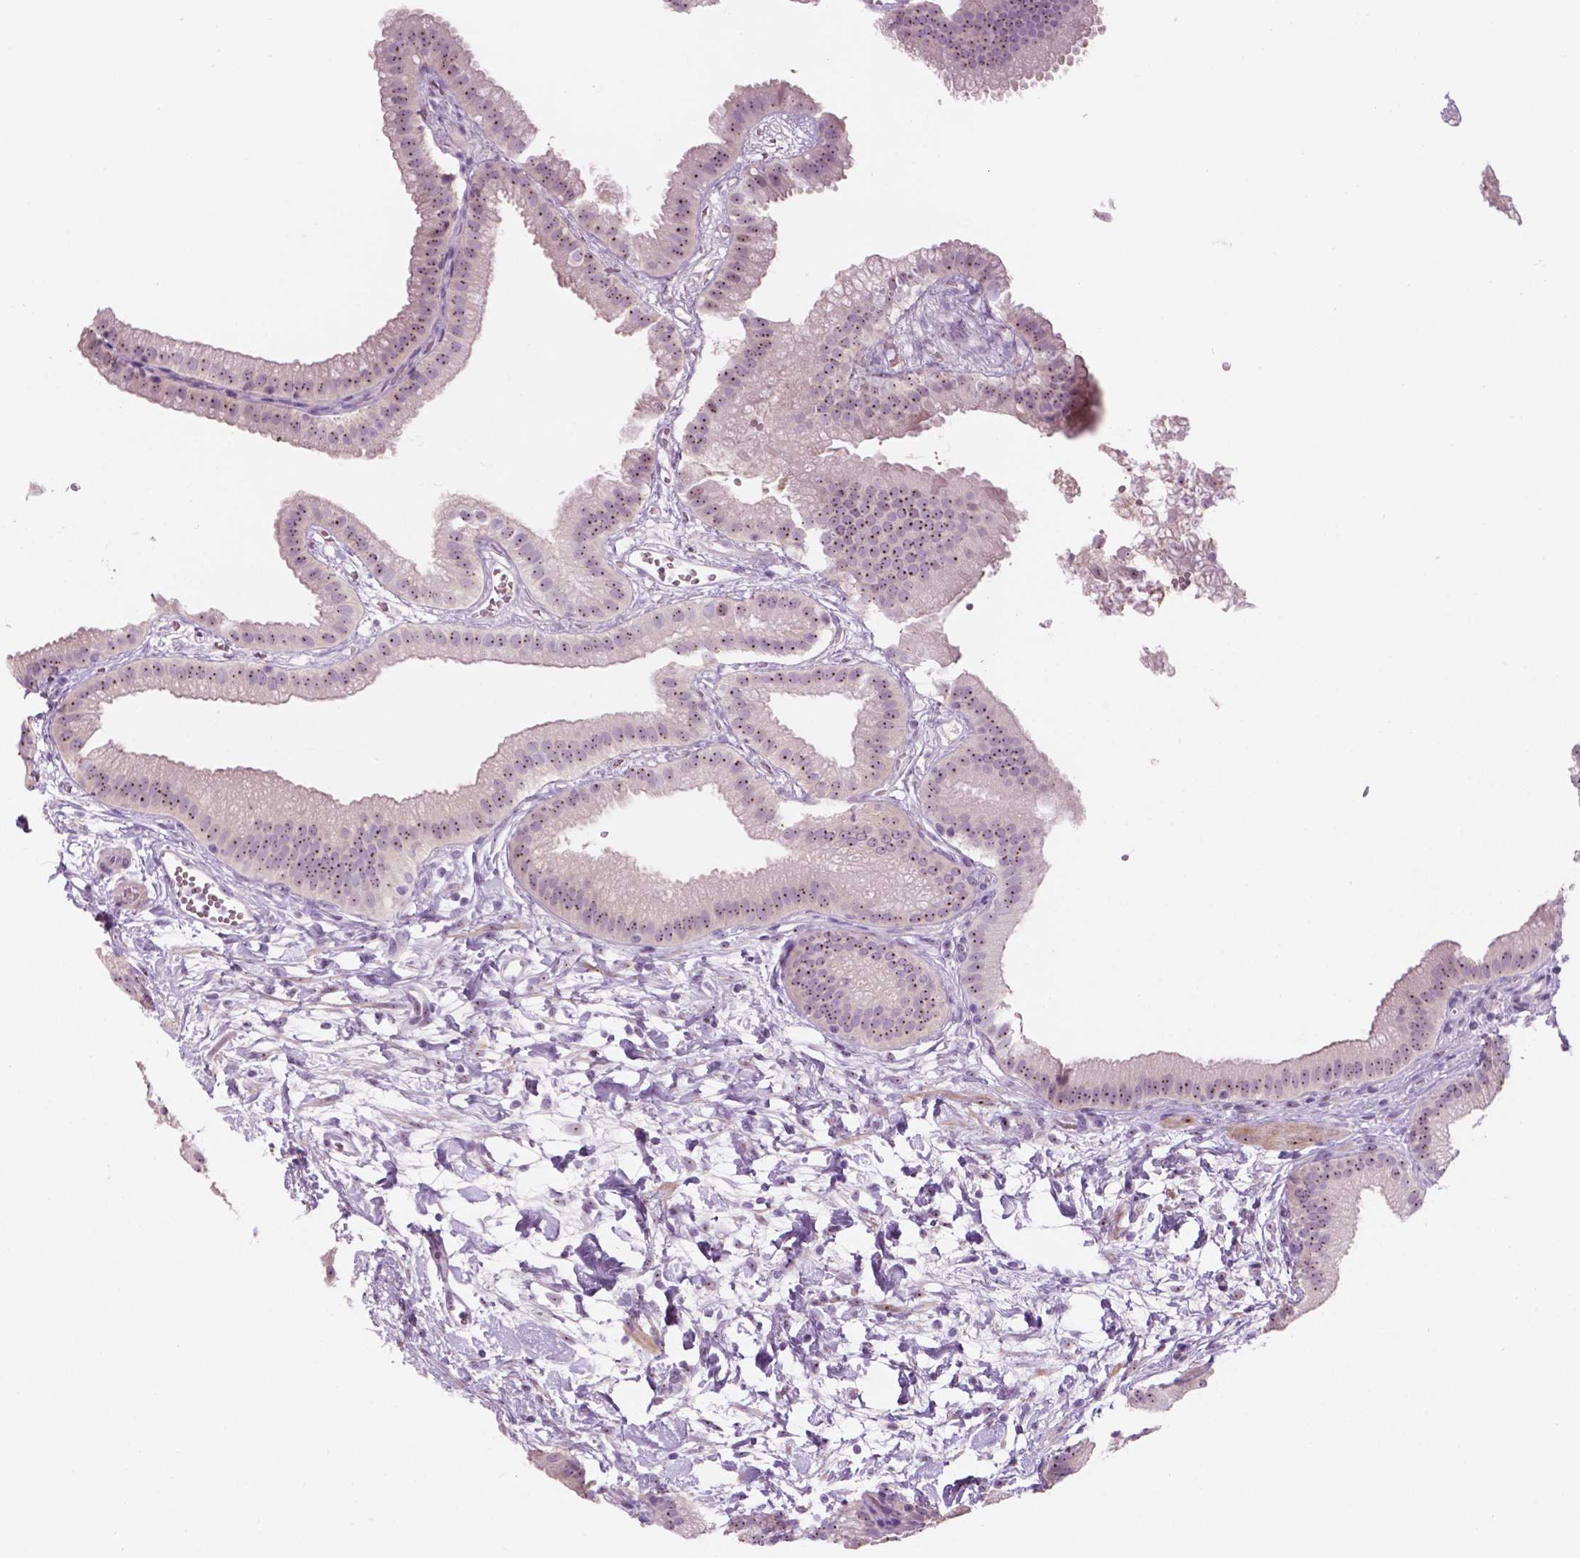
{"staining": {"intensity": "weak", "quantity": ">75%", "location": "nuclear"}, "tissue": "gallbladder", "cell_type": "Glandular cells", "image_type": "normal", "snomed": [{"axis": "morphology", "description": "Normal tissue, NOS"}, {"axis": "topography", "description": "Gallbladder"}], "caption": "IHC of unremarkable human gallbladder shows low levels of weak nuclear positivity in about >75% of glandular cells. (IHC, brightfield microscopy, high magnification).", "gene": "ZNF853", "patient": {"sex": "female", "age": 63}}